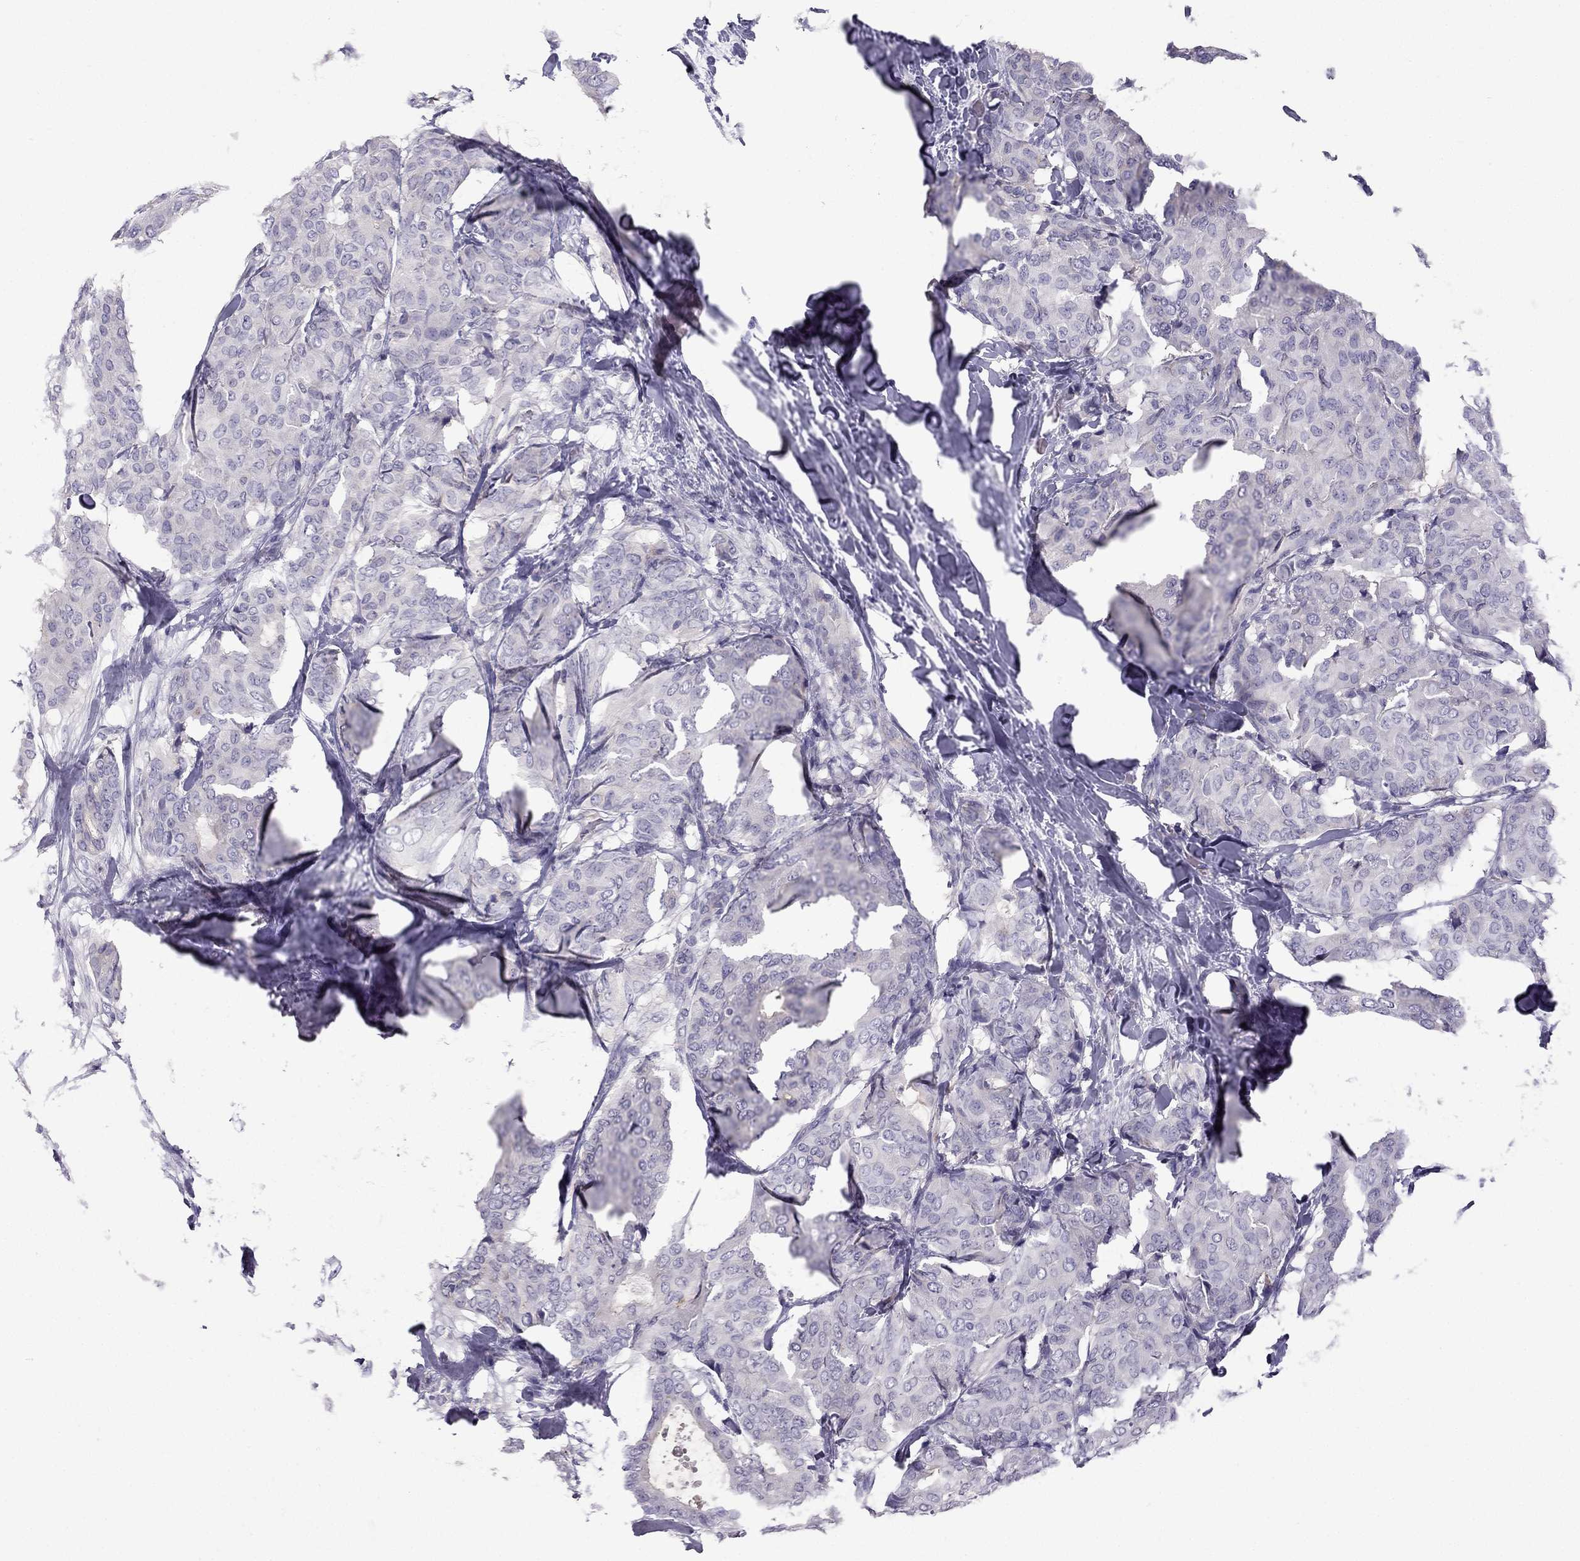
{"staining": {"intensity": "negative", "quantity": "none", "location": "none"}, "tissue": "breast cancer", "cell_type": "Tumor cells", "image_type": "cancer", "snomed": [{"axis": "morphology", "description": "Duct carcinoma"}, {"axis": "topography", "description": "Breast"}], "caption": "This is an IHC histopathology image of human breast cancer. There is no positivity in tumor cells.", "gene": "STOML3", "patient": {"sex": "female", "age": 75}}